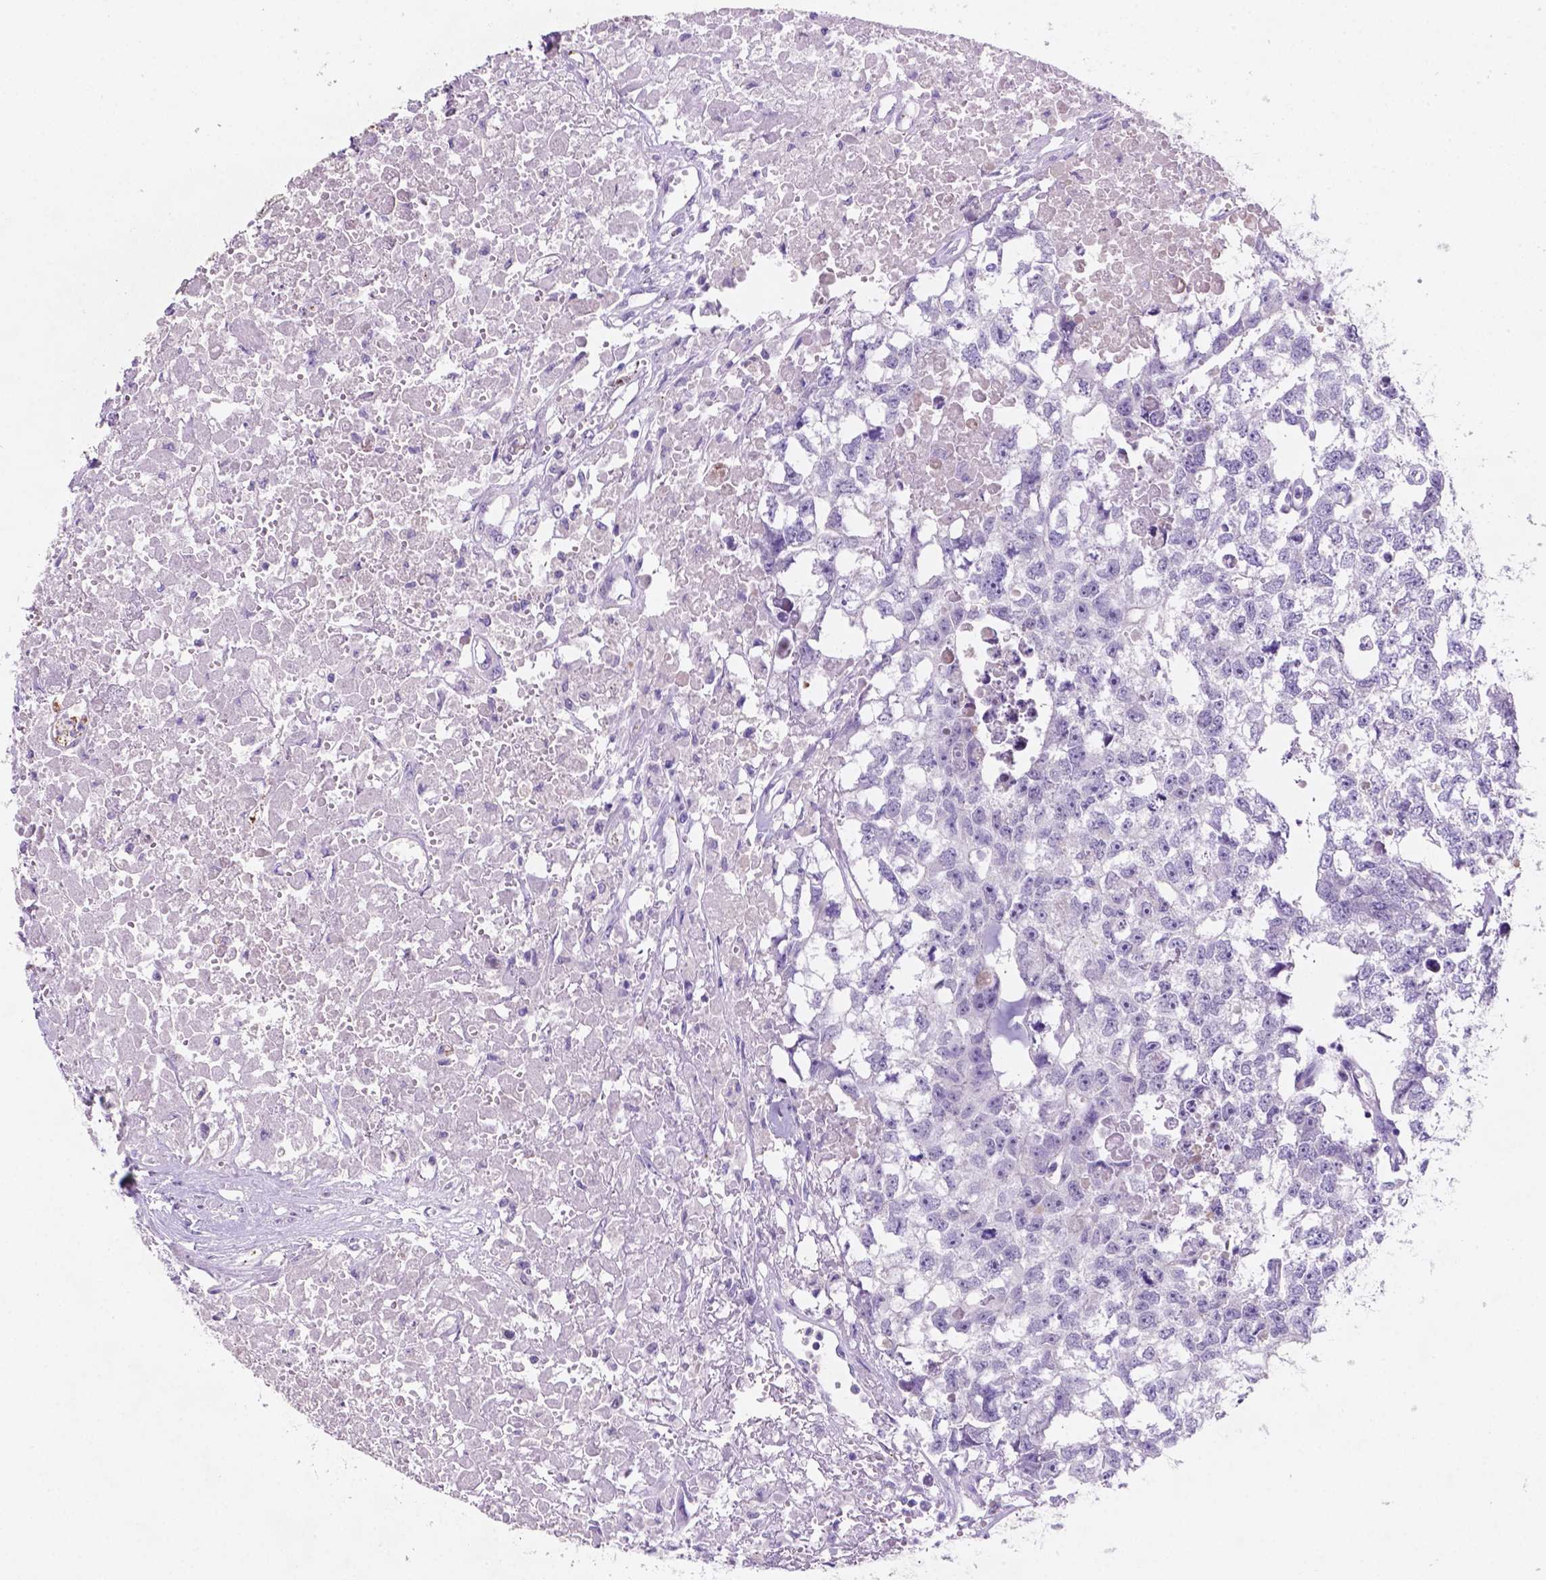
{"staining": {"intensity": "negative", "quantity": "none", "location": "none"}, "tissue": "testis cancer", "cell_type": "Tumor cells", "image_type": "cancer", "snomed": [{"axis": "morphology", "description": "Carcinoma, Embryonal, NOS"}, {"axis": "morphology", "description": "Teratoma, malignant, NOS"}, {"axis": "topography", "description": "Testis"}], "caption": "DAB (3,3'-diaminobenzidine) immunohistochemical staining of human testis cancer (embryonal carcinoma) reveals no significant staining in tumor cells.", "gene": "EBLN2", "patient": {"sex": "male", "age": 44}}